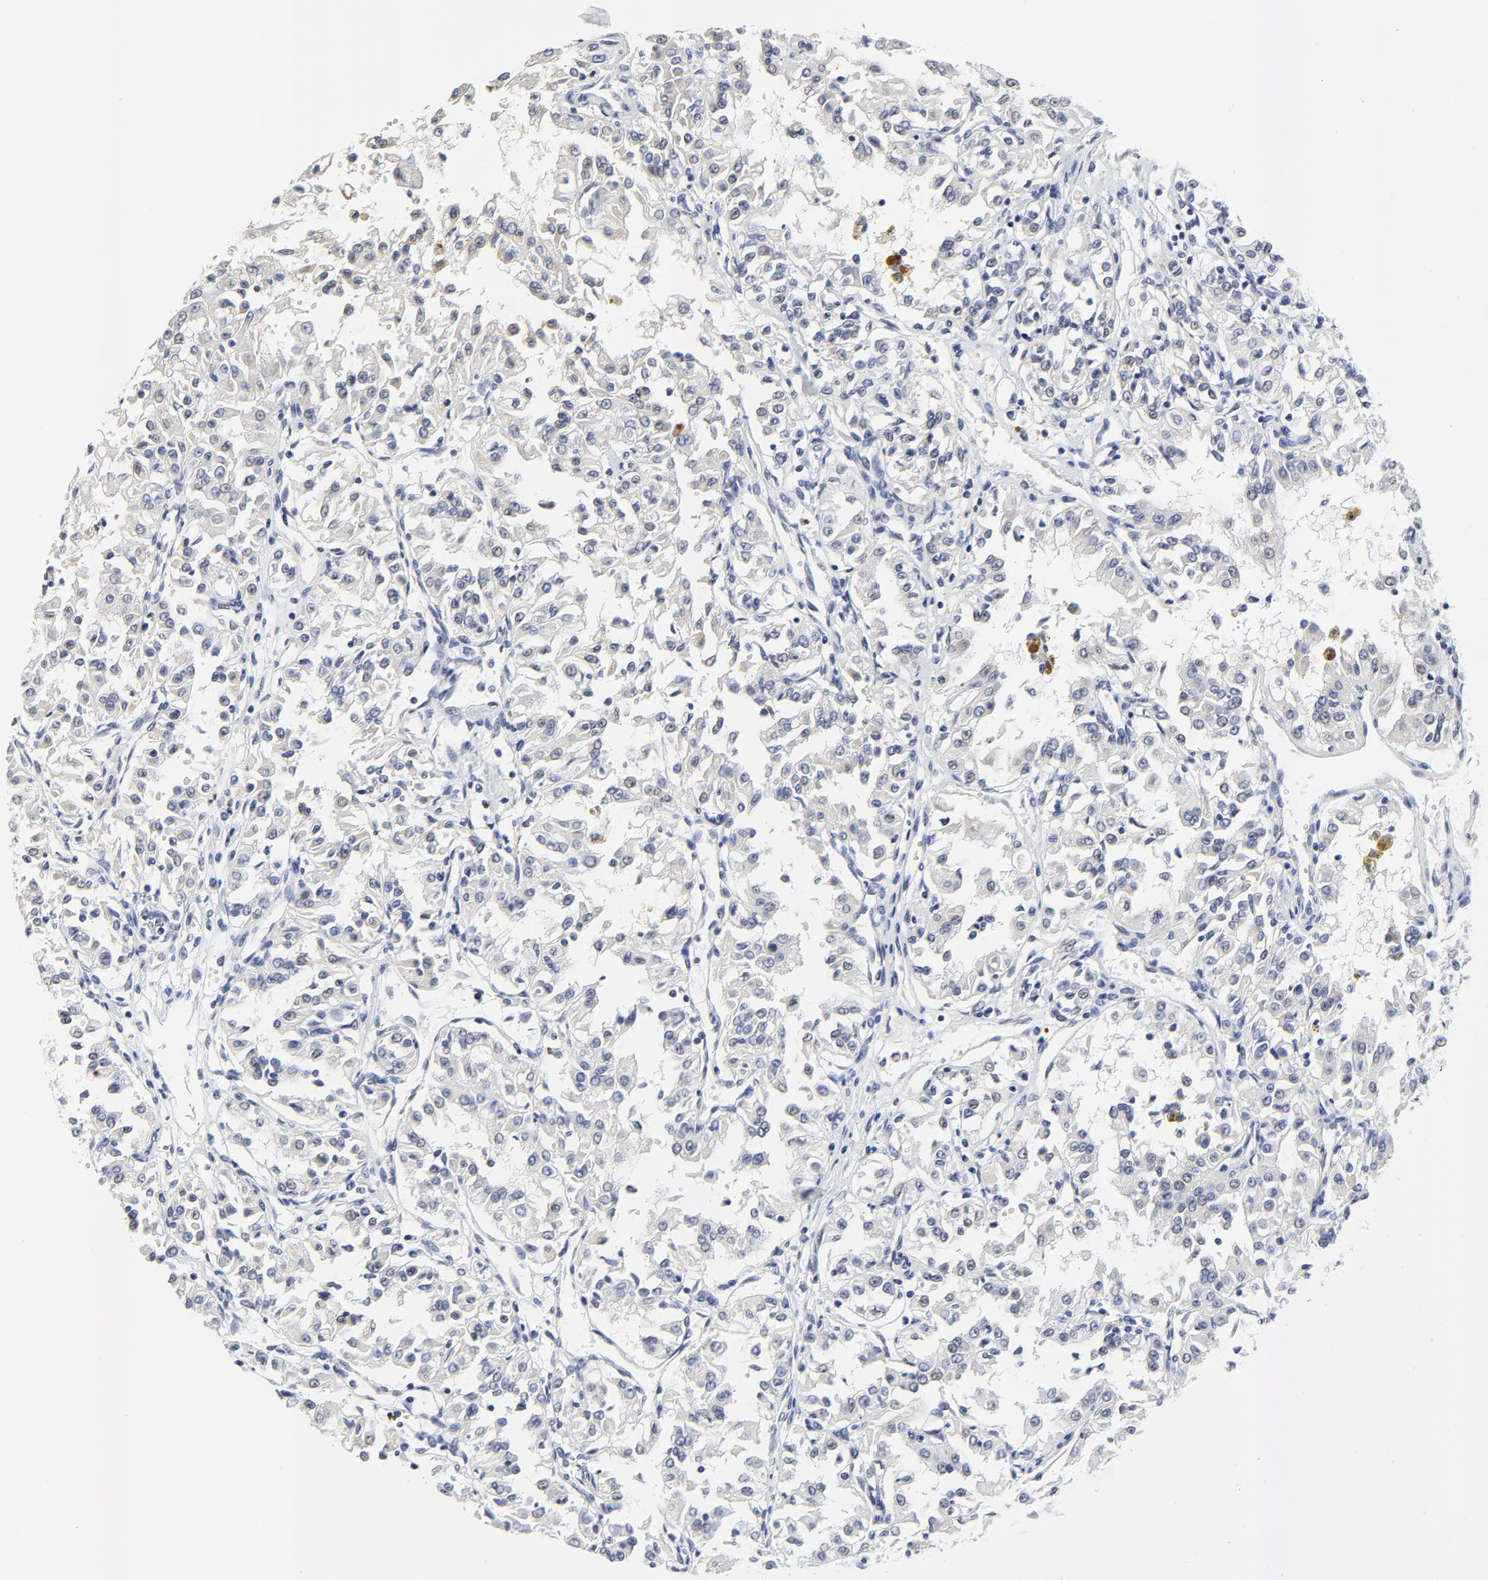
{"staining": {"intensity": "negative", "quantity": "none", "location": "none"}, "tissue": "renal cancer", "cell_type": "Tumor cells", "image_type": "cancer", "snomed": [{"axis": "morphology", "description": "Adenocarcinoma, NOS"}, {"axis": "topography", "description": "Kidney"}], "caption": "The photomicrograph reveals no staining of tumor cells in renal adenocarcinoma.", "gene": "NLGN3", "patient": {"sex": "male", "age": 78}}